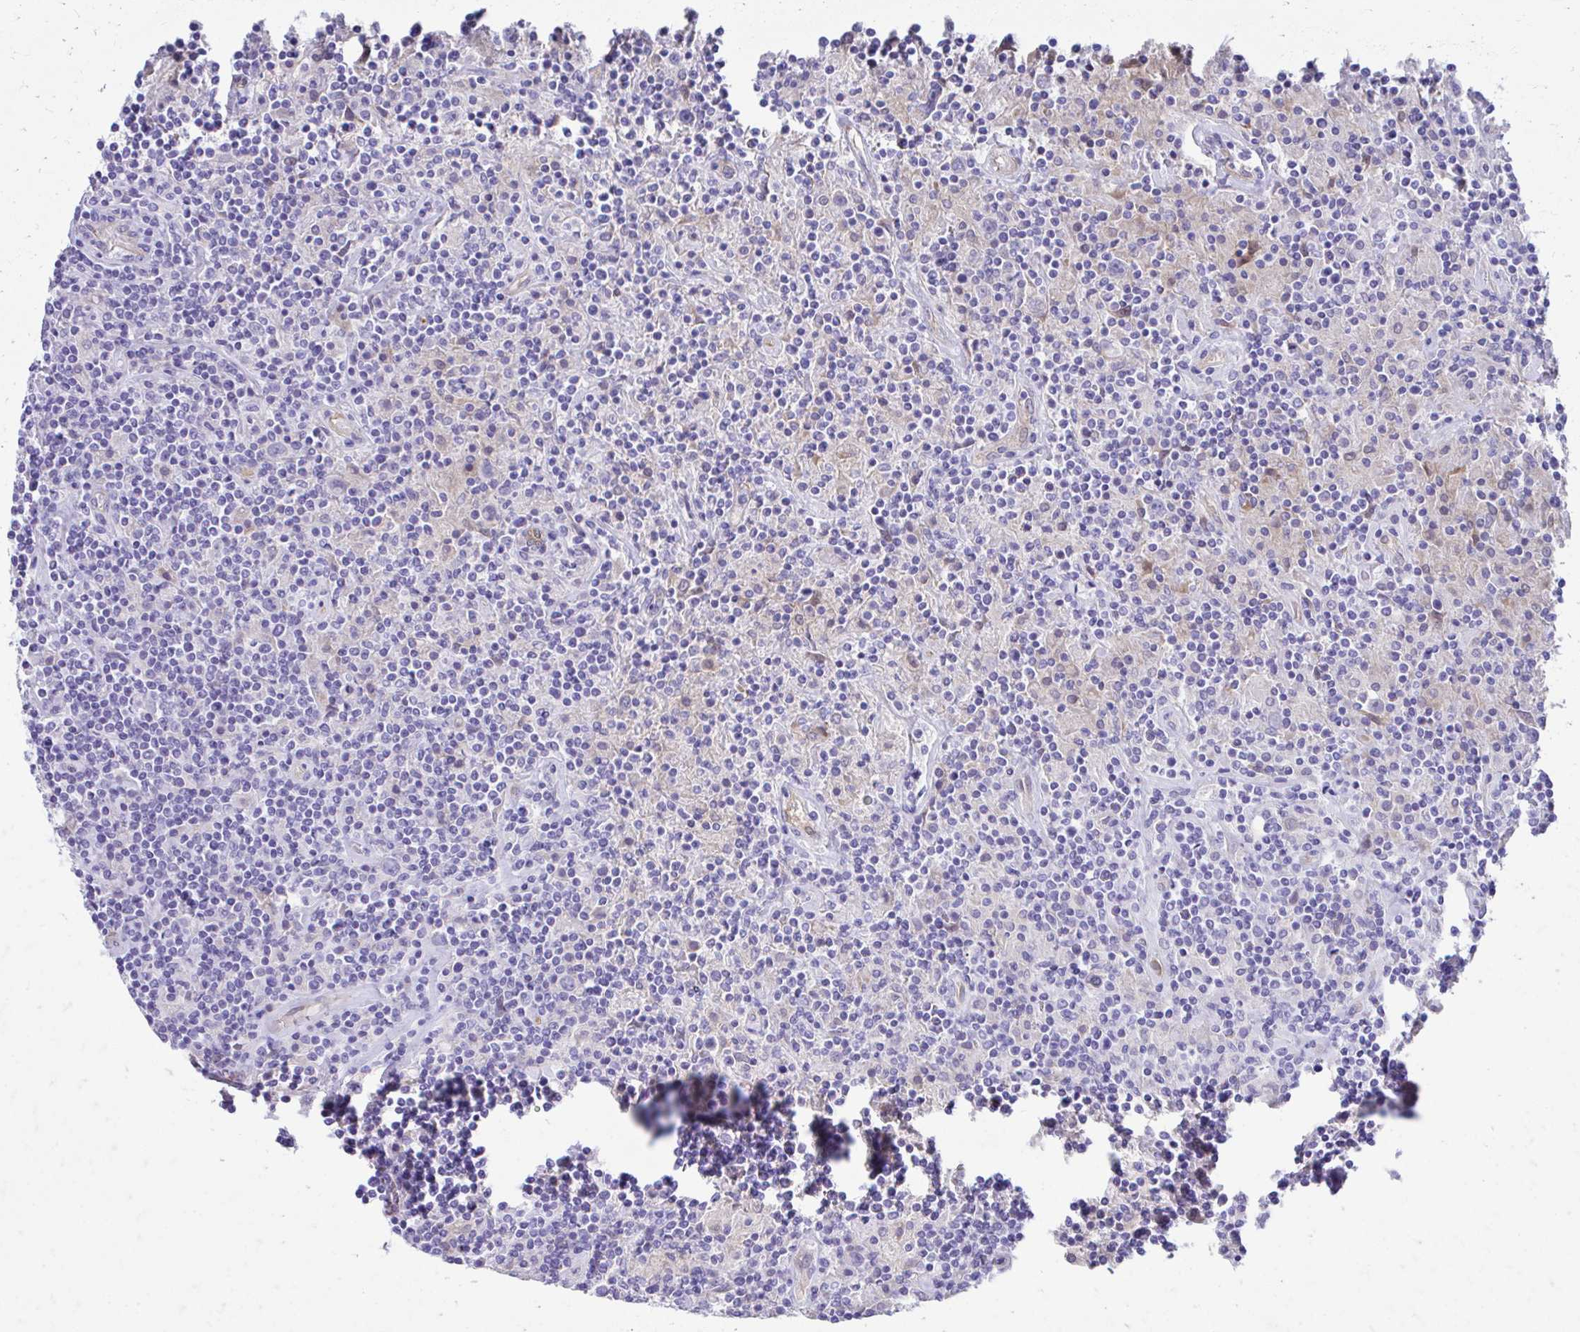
{"staining": {"intensity": "negative", "quantity": "none", "location": "none"}, "tissue": "lymphoma", "cell_type": "Tumor cells", "image_type": "cancer", "snomed": [{"axis": "morphology", "description": "Hodgkin's disease, NOS"}, {"axis": "topography", "description": "Lymph node"}], "caption": "DAB (3,3'-diaminobenzidine) immunohistochemical staining of human Hodgkin's disease reveals no significant expression in tumor cells. (DAB IHC with hematoxylin counter stain).", "gene": "KRIT1", "patient": {"sex": "male", "age": 70}}